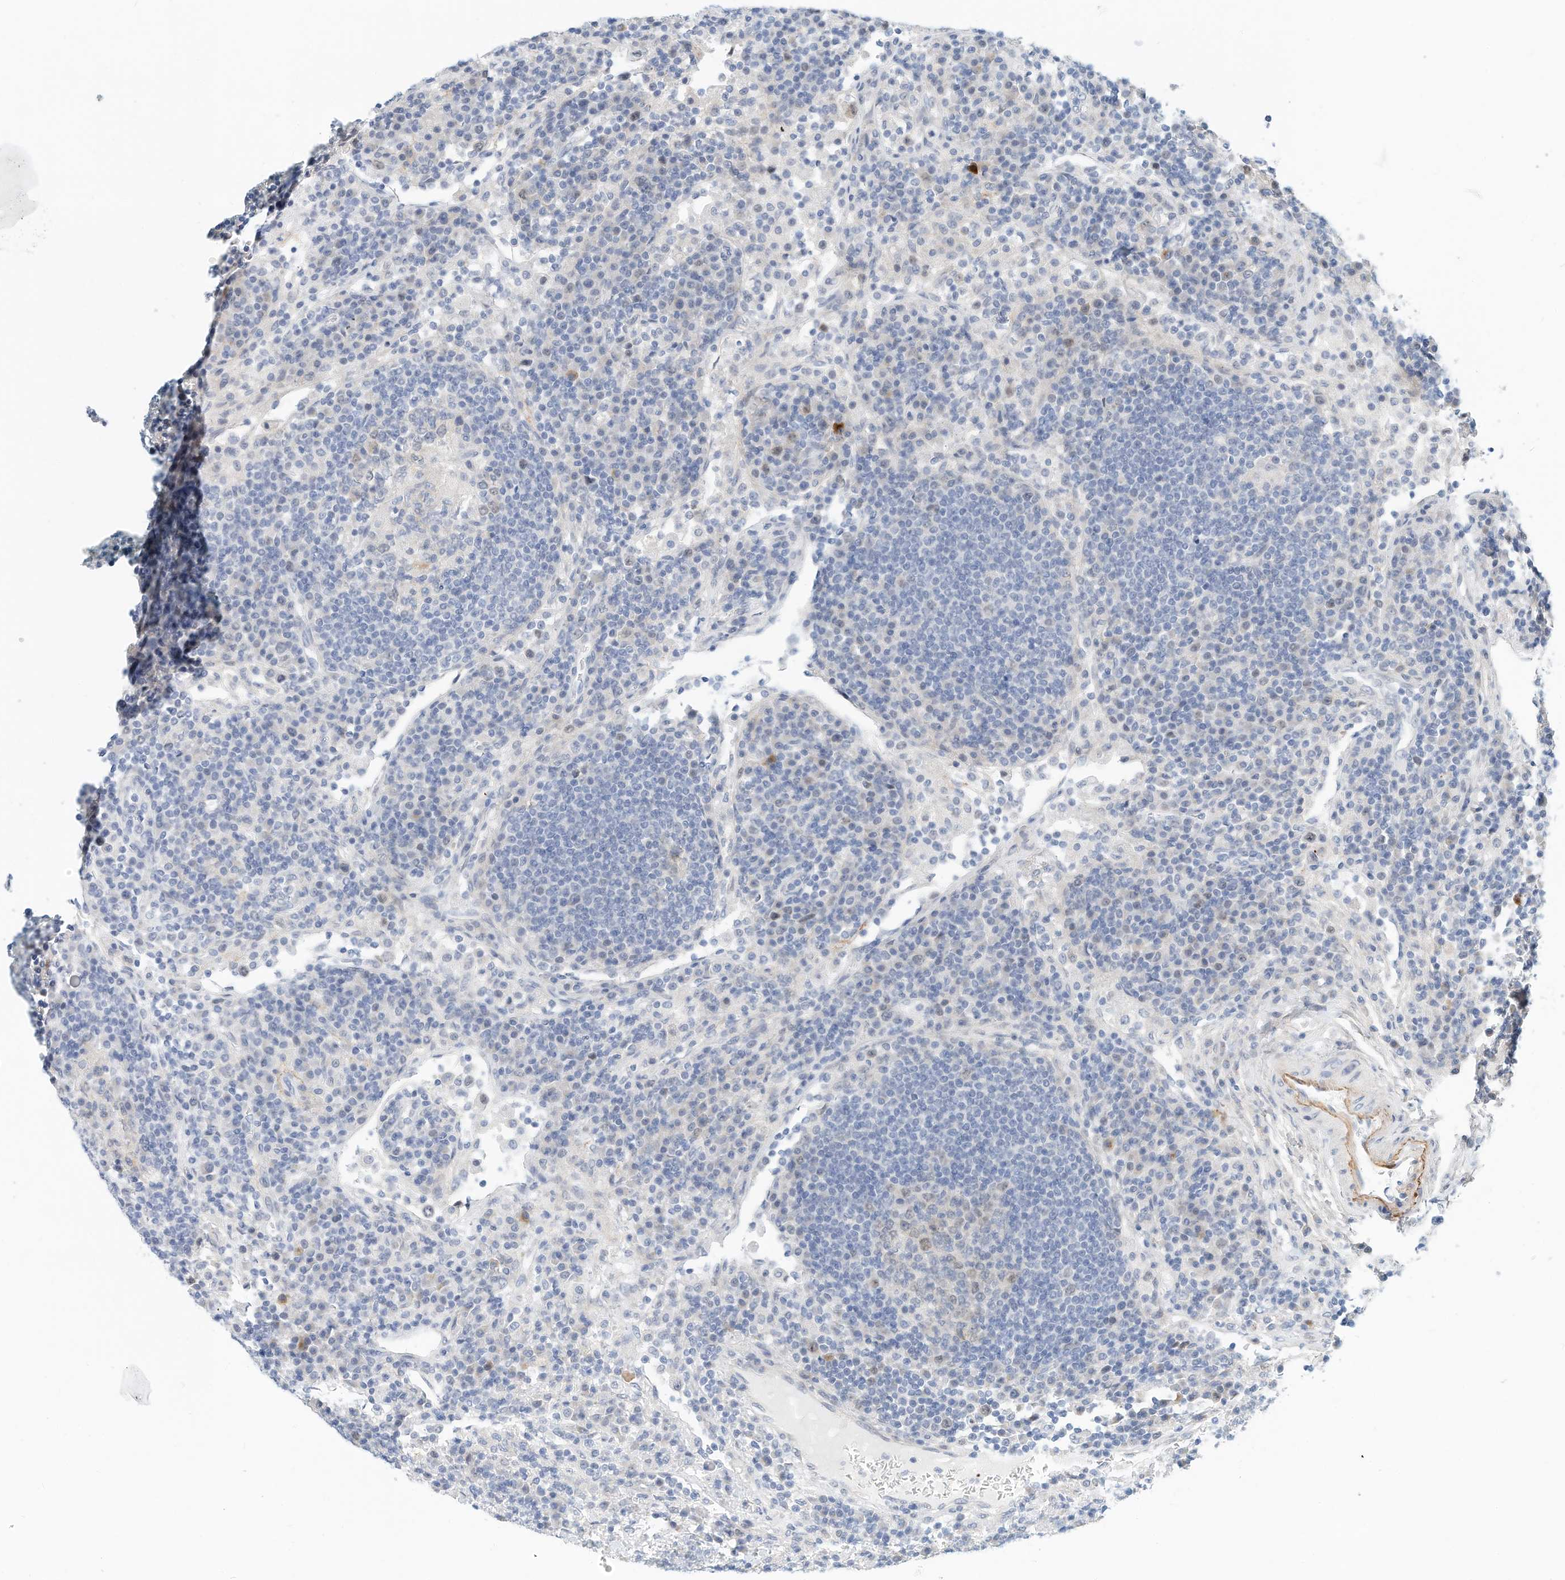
{"staining": {"intensity": "negative", "quantity": "none", "location": "none"}, "tissue": "lymph node", "cell_type": "Germinal center cells", "image_type": "normal", "snomed": [{"axis": "morphology", "description": "Normal tissue, NOS"}, {"axis": "topography", "description": "Lymph node"}], "caption": "High power microscopy micrograph of an immunohistochemistry histopathology image of unremarkable lymph node, revealing no significant positivity in germinal center cells. The staining was performed using DAB (3,3'-diaminobenzidine) to visualize the protein expression in brown, while the nuclei were stained in blue with hematoxylin (Magnification: 20x).", "gene": "ARHGAP28", "patient": {"sex": "female", "age": 53}}